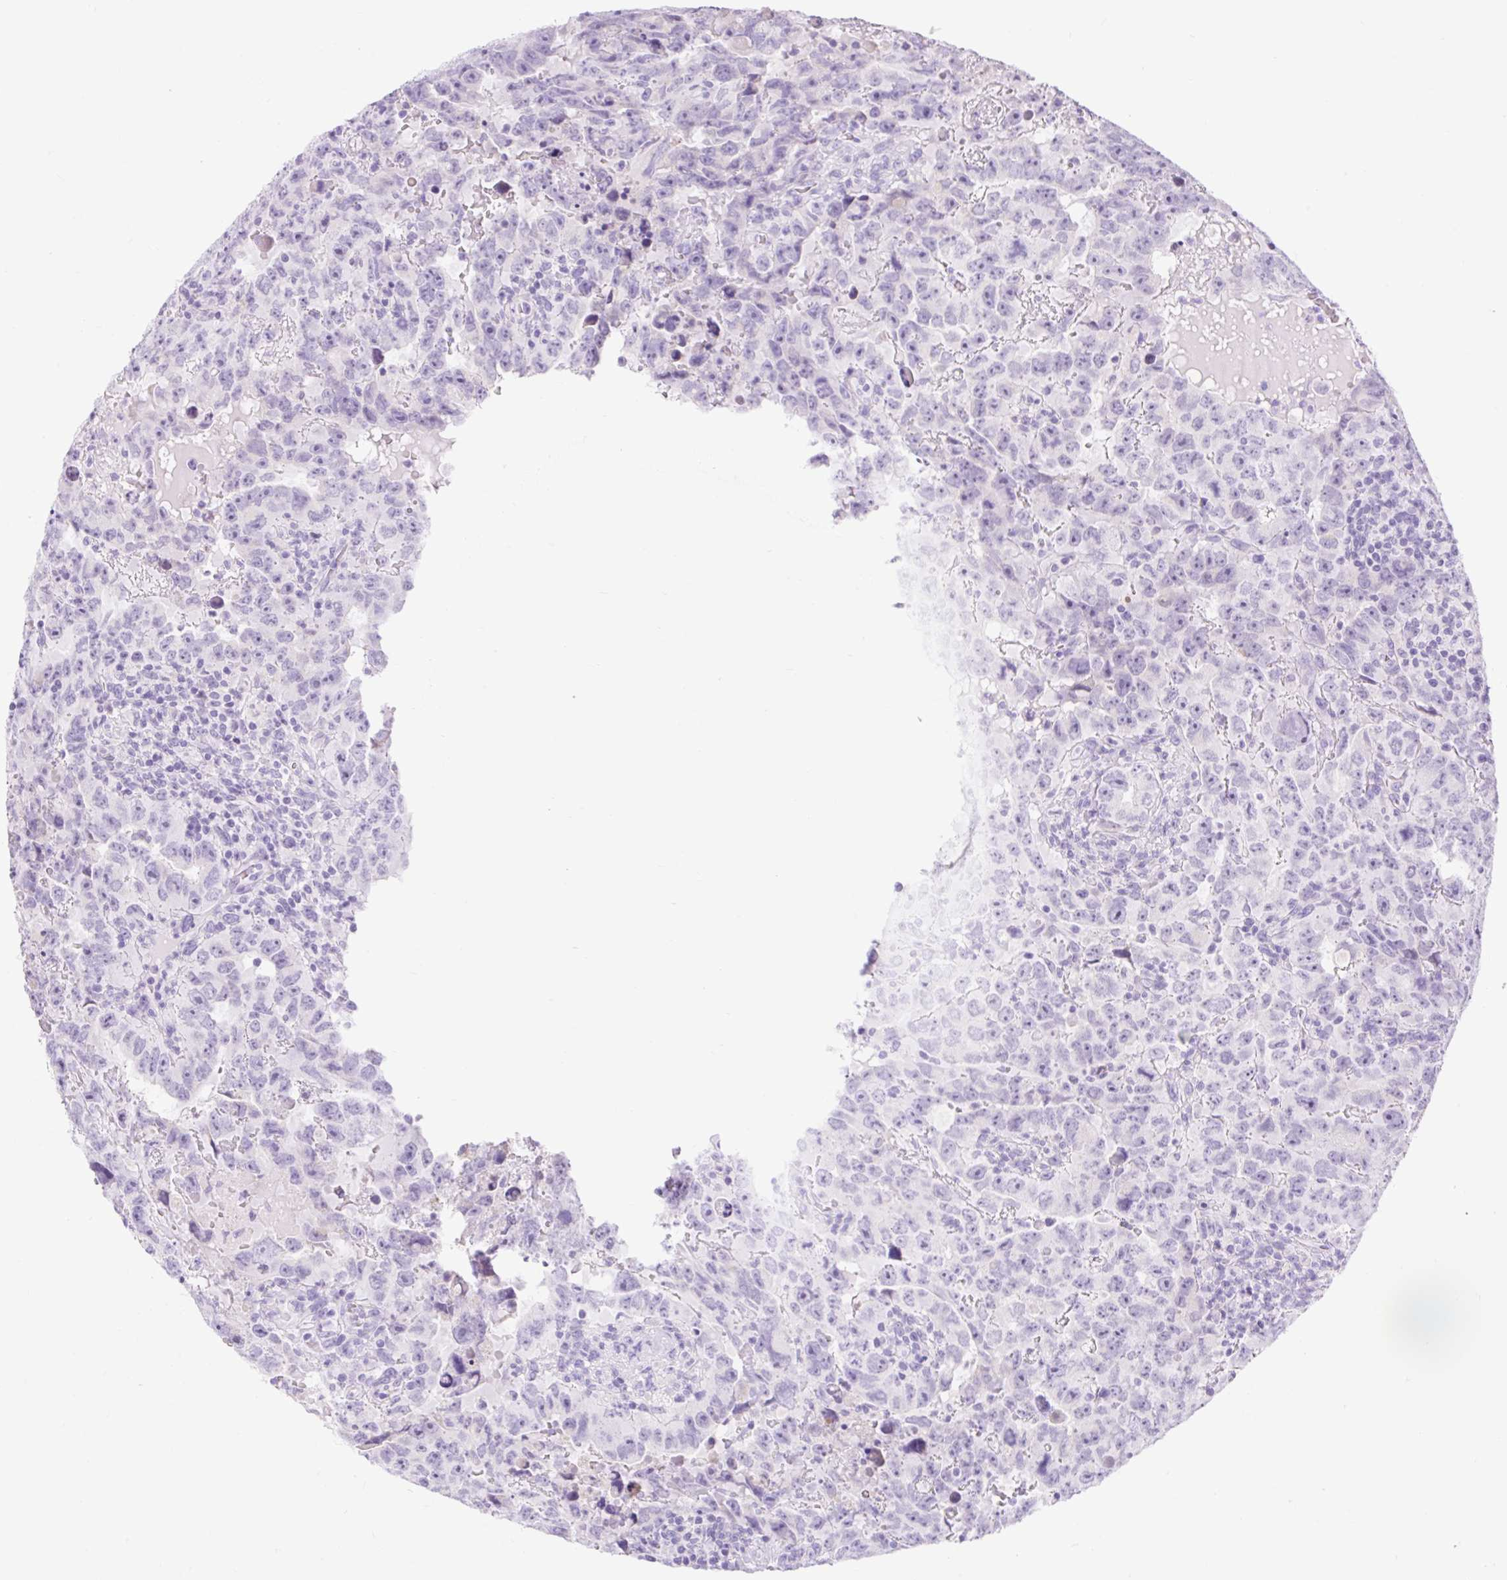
{"staining": {"intensity": "negative", "quantity": "none", "location": "none"}, "tissue": "testis cancer", "cell_type": "Tumor cells", "image_type": "cancer", "snomed": [{"axis": "morphology", "description": "Carcinoma, Embryonal, NOS"}, {"axis": "topography", "description": "Testis"}], "caption": "An image of human testis cancer is negative for staining in tumor cells.", "gene": "SLC25A40", "patient": {"sex": "male", "age": 24}}